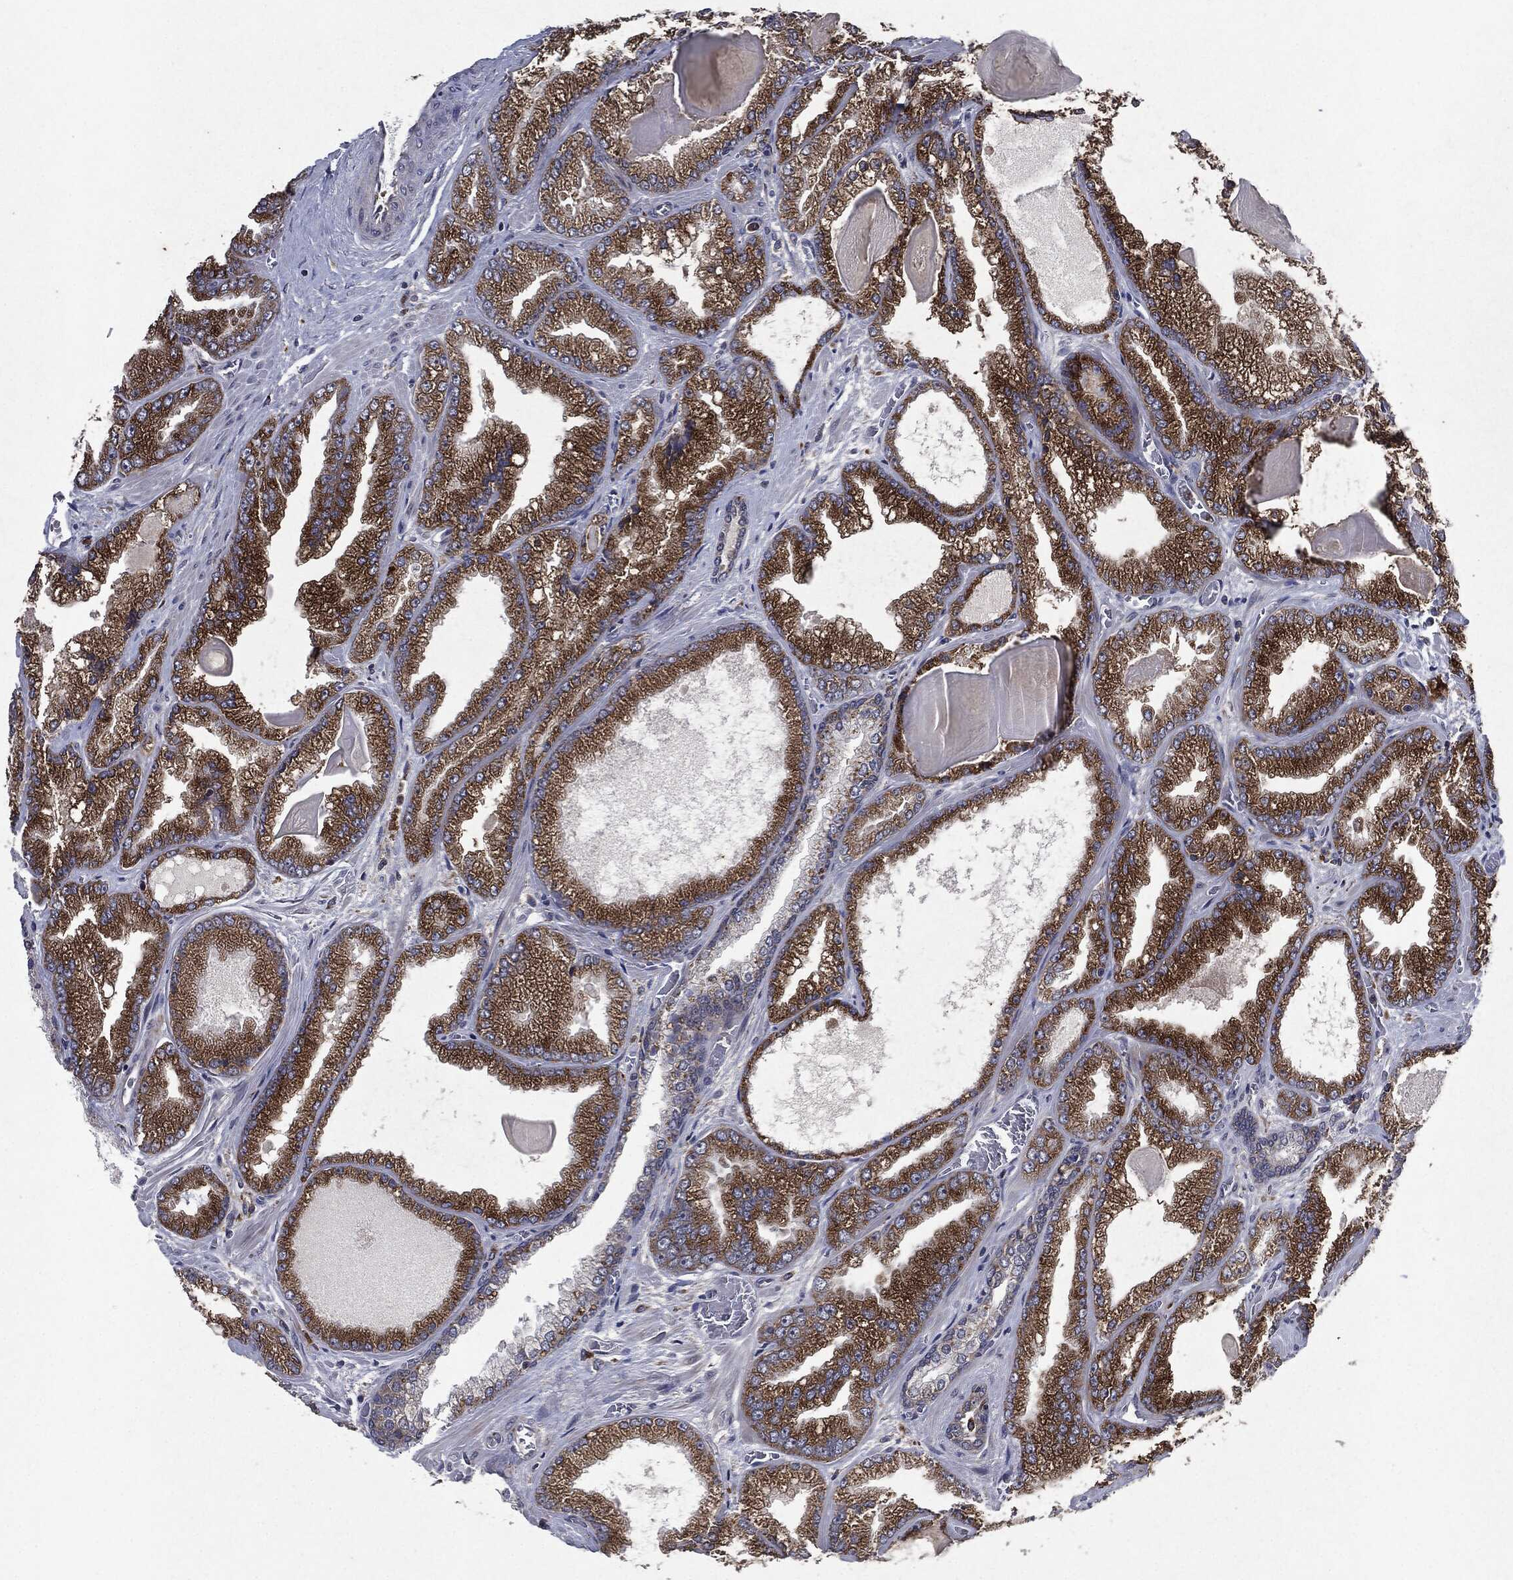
{"staining": {"intensity": "strong", "quantity": ">75%", "location": "cytoplasmic/membranous"}, "tissue": "prostate cancer", "cell_type": "Tumor cells", "image_type": "cancer", "snomed": [{"axis": "morphology", "description": "Adenocarcinoma, Low grade"}, {"axis": "topography", "description": "Prostate"}], "caption": "About >75% of tumor cells in prostate cancer (low-grade adenocarcinoma) reveal strong cytoplasmic/membranous protein staining as visualized by brown immunohistochemical staining.", "gene": "SLC31A2", "patient": {"sex": "male", "age": 57}}